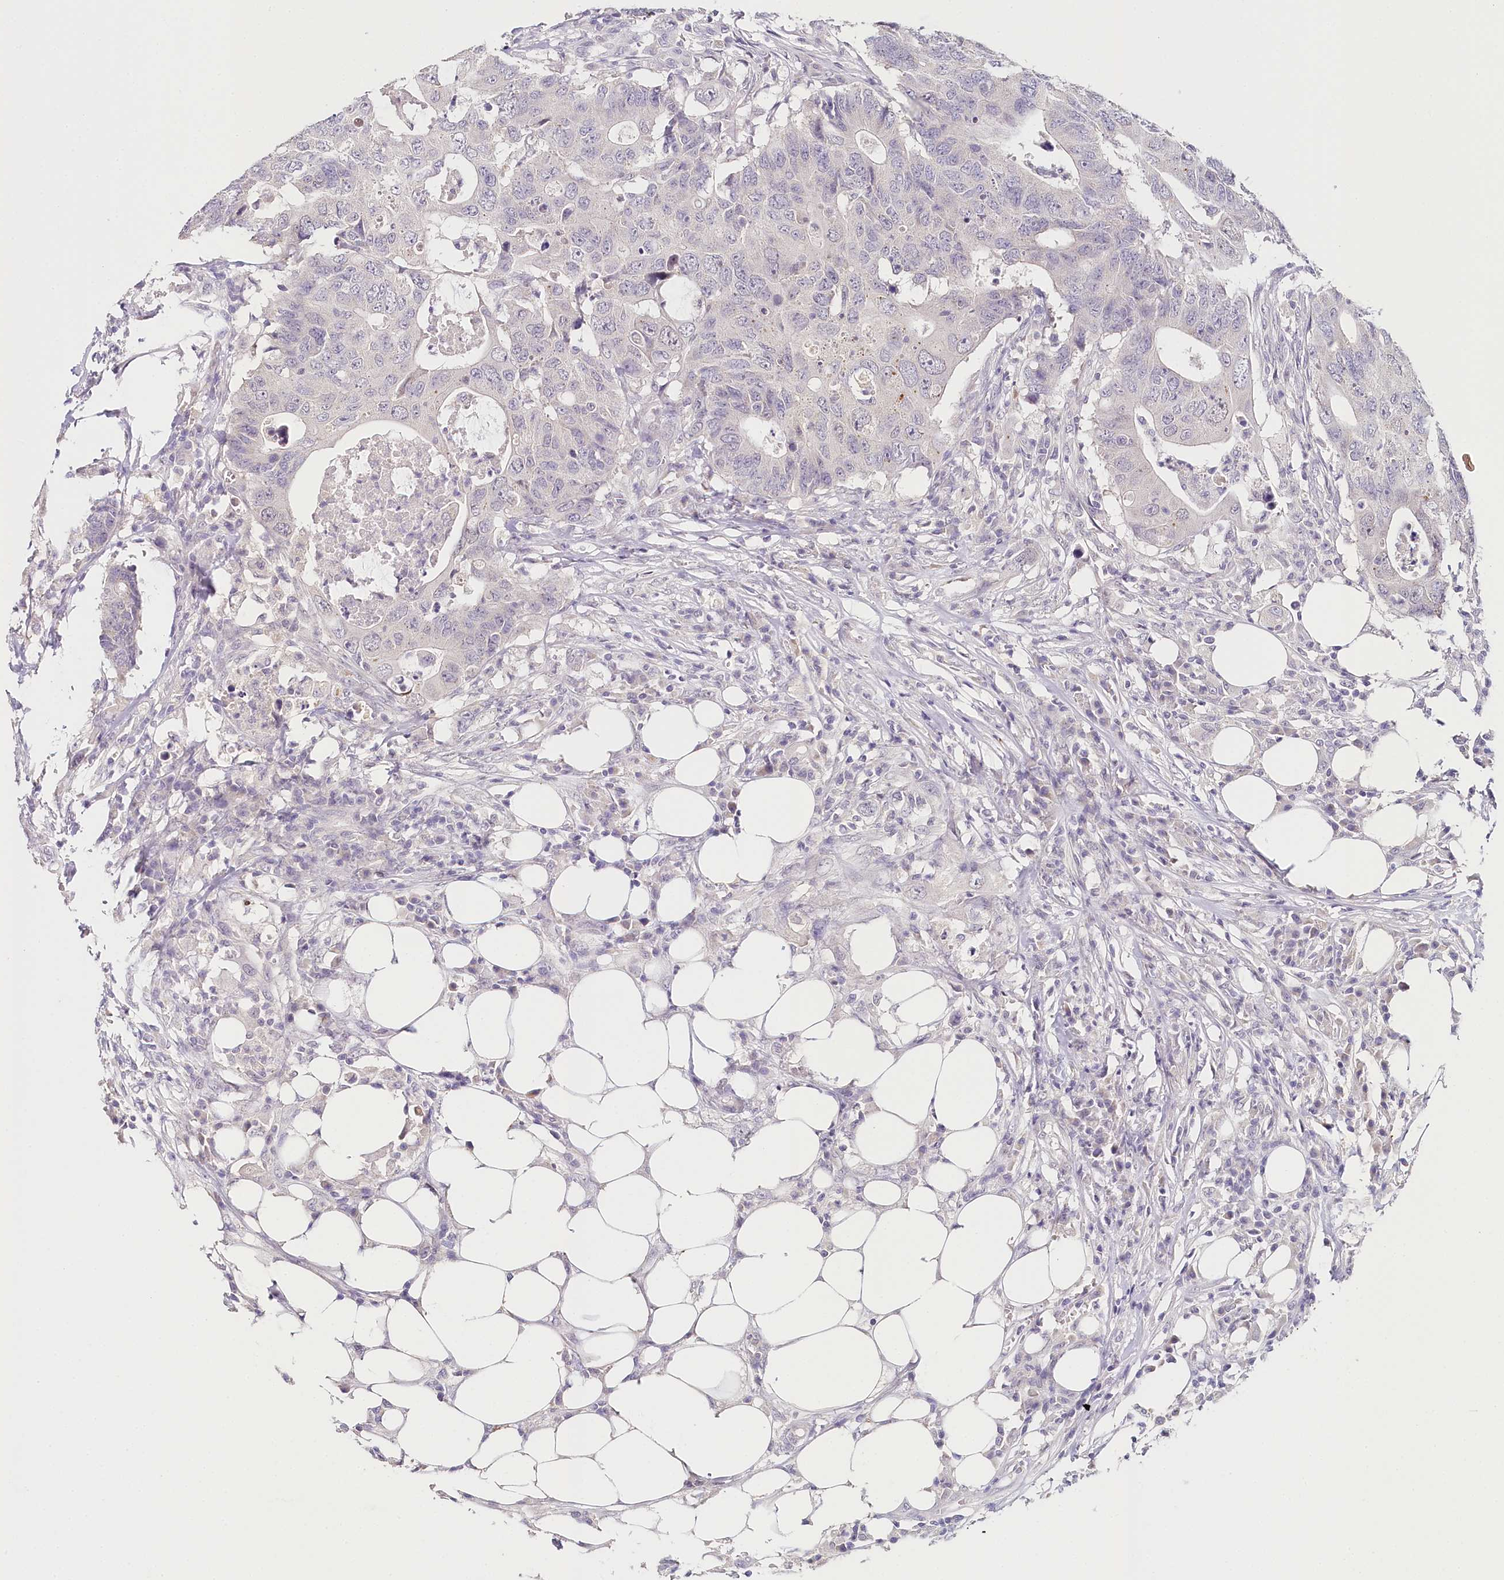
{"staining": {"intensity": "negative", "quantity": "none", "location": "none"}, "tissue": "colorectal cancer", "cell_type": "Tumor cells", "image_type": "cancer", "snomed": [{"axis": "morphology", "description": "Adenocarcinoma, NOS"}, {"axis": "topography", "description": "Colon"}], "caption": "DAB immunohistochemical staining of adenocarcinoma (colorectal) shows no significant positivity in tumor cells.", "gene": "TP53", "patient": {"sex": "male", "age": 71}}